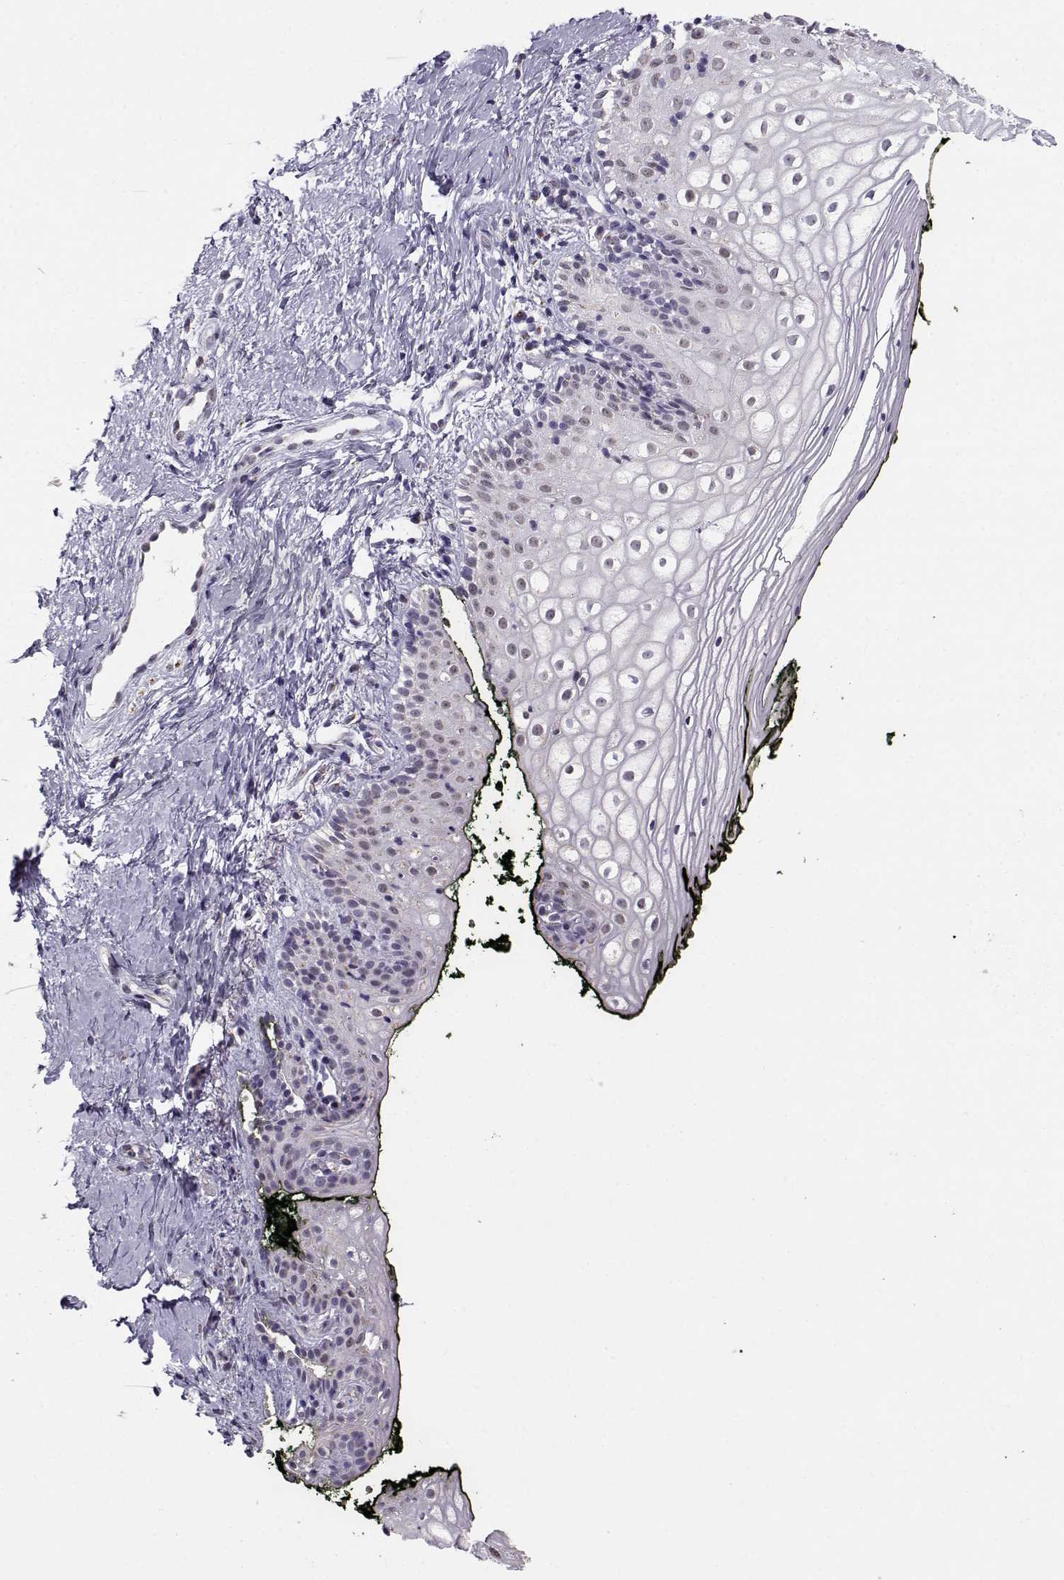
{"staining": {"intensity": "negative", "quantity": "none", "location": "none"}, "tissue": "vagina", "cell_type": "Squamous epithelial cells", "image_type": "normal", "snomed": [{"axis": "morphology", "description": "Normal tissue, NOS"}, {"axis": "topography", "description": "Vagina"}], "caption": "A high-resolution histopathology image shows immunohistochemistry staining of unremarkable vagina, which shows no significant staining in squamous epithelial cells.", "gene": "SLC4A5", "patient": {"sex": "female", "age": 47}}